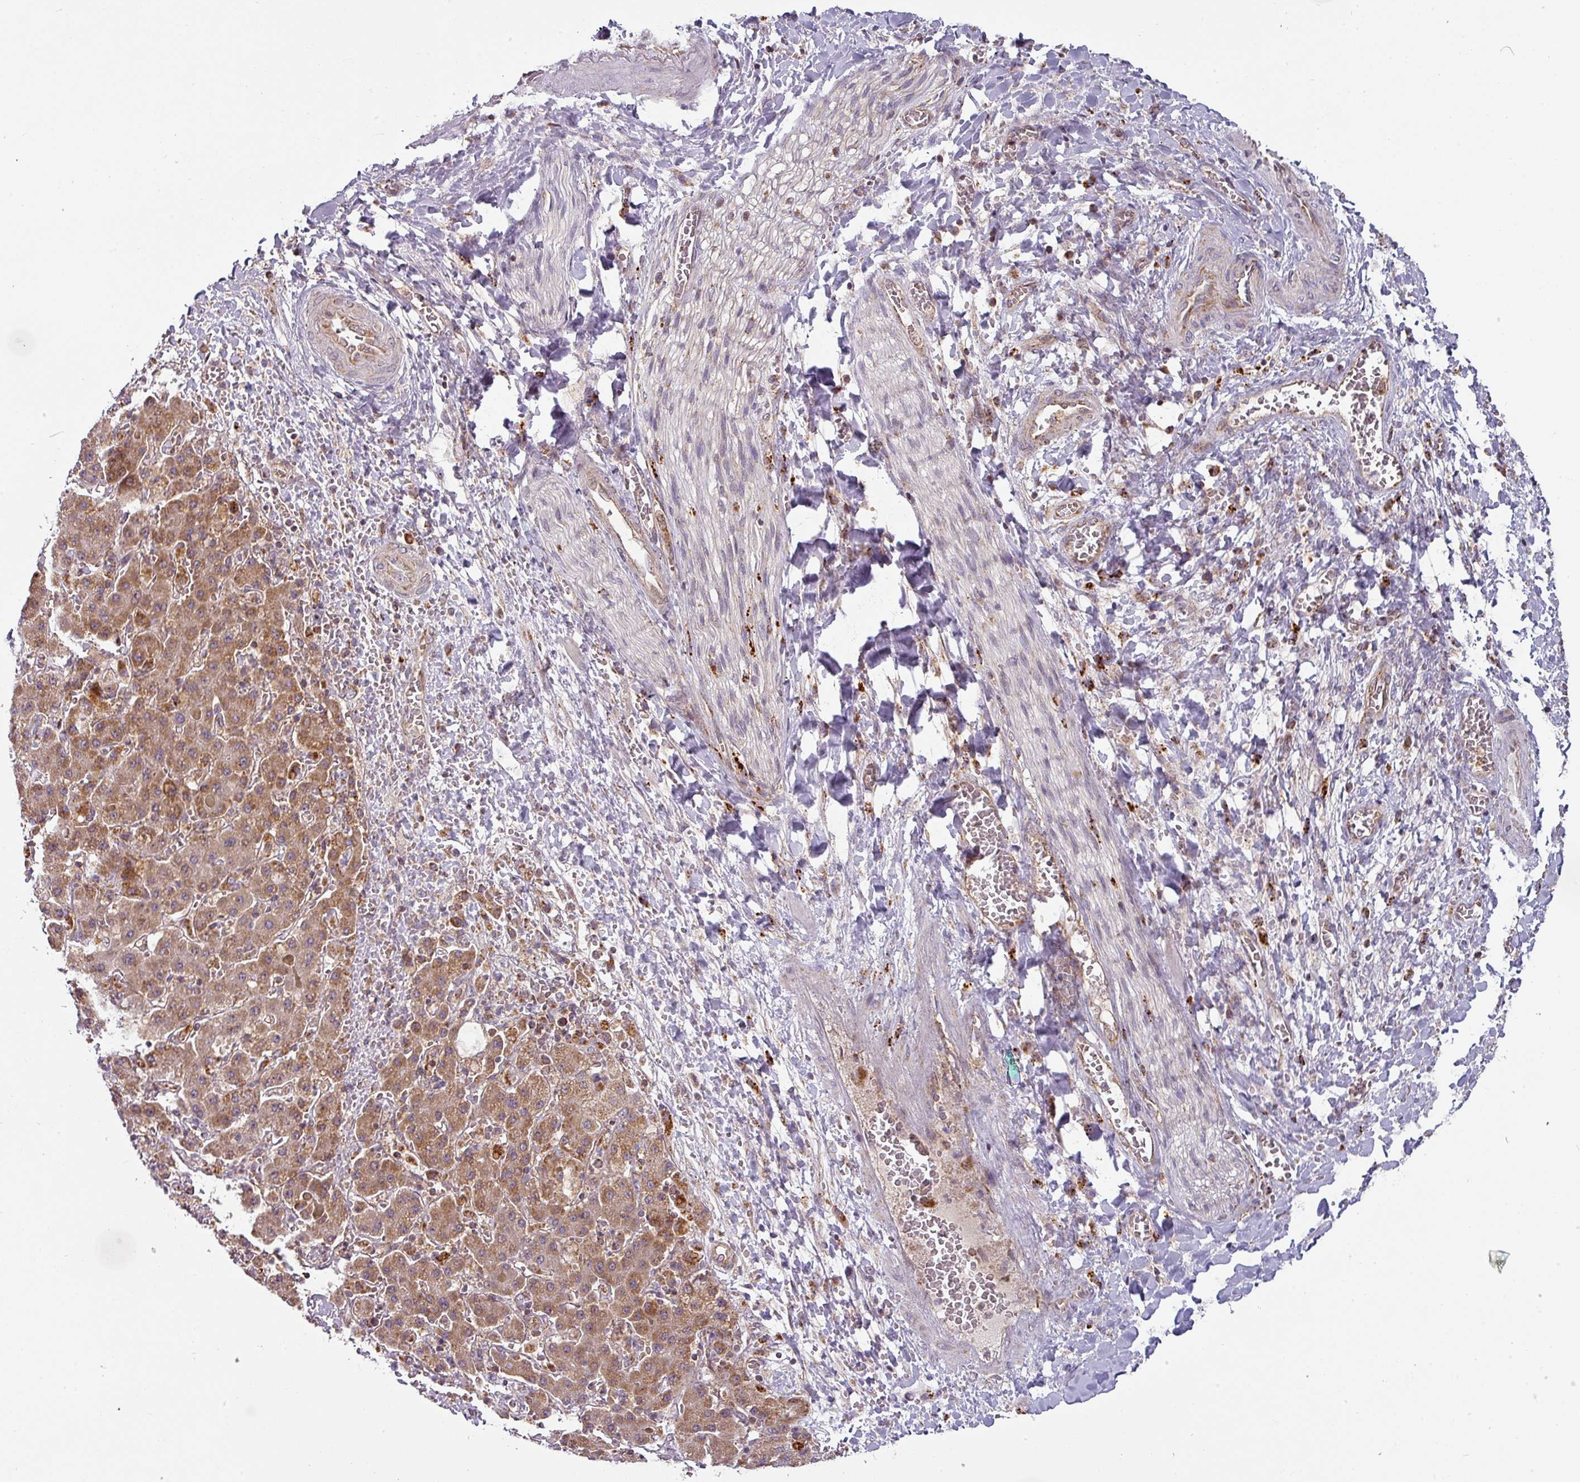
{"staining": {"intensity": "moderate", "quantity": ">75%", "location": "cytoplasmic/membranous"}, "tissue": "liver cancer", "cell_type": "Tumor cells", "image_type": "cancer", "snomed": [{"axis": "morphology", "description": "Cholangiocarcinoma"}, {"axis": "topography", "description": "Liver"}], "caption": "Immunohistochemical staining of liver cholangiocarcinoma shows medium levels of moderate cytoplasmic/membranous protein expression in about >75% of tumor cells.", "gene": "MRPS16", "patient": {"sex": "female", "age": 52}}